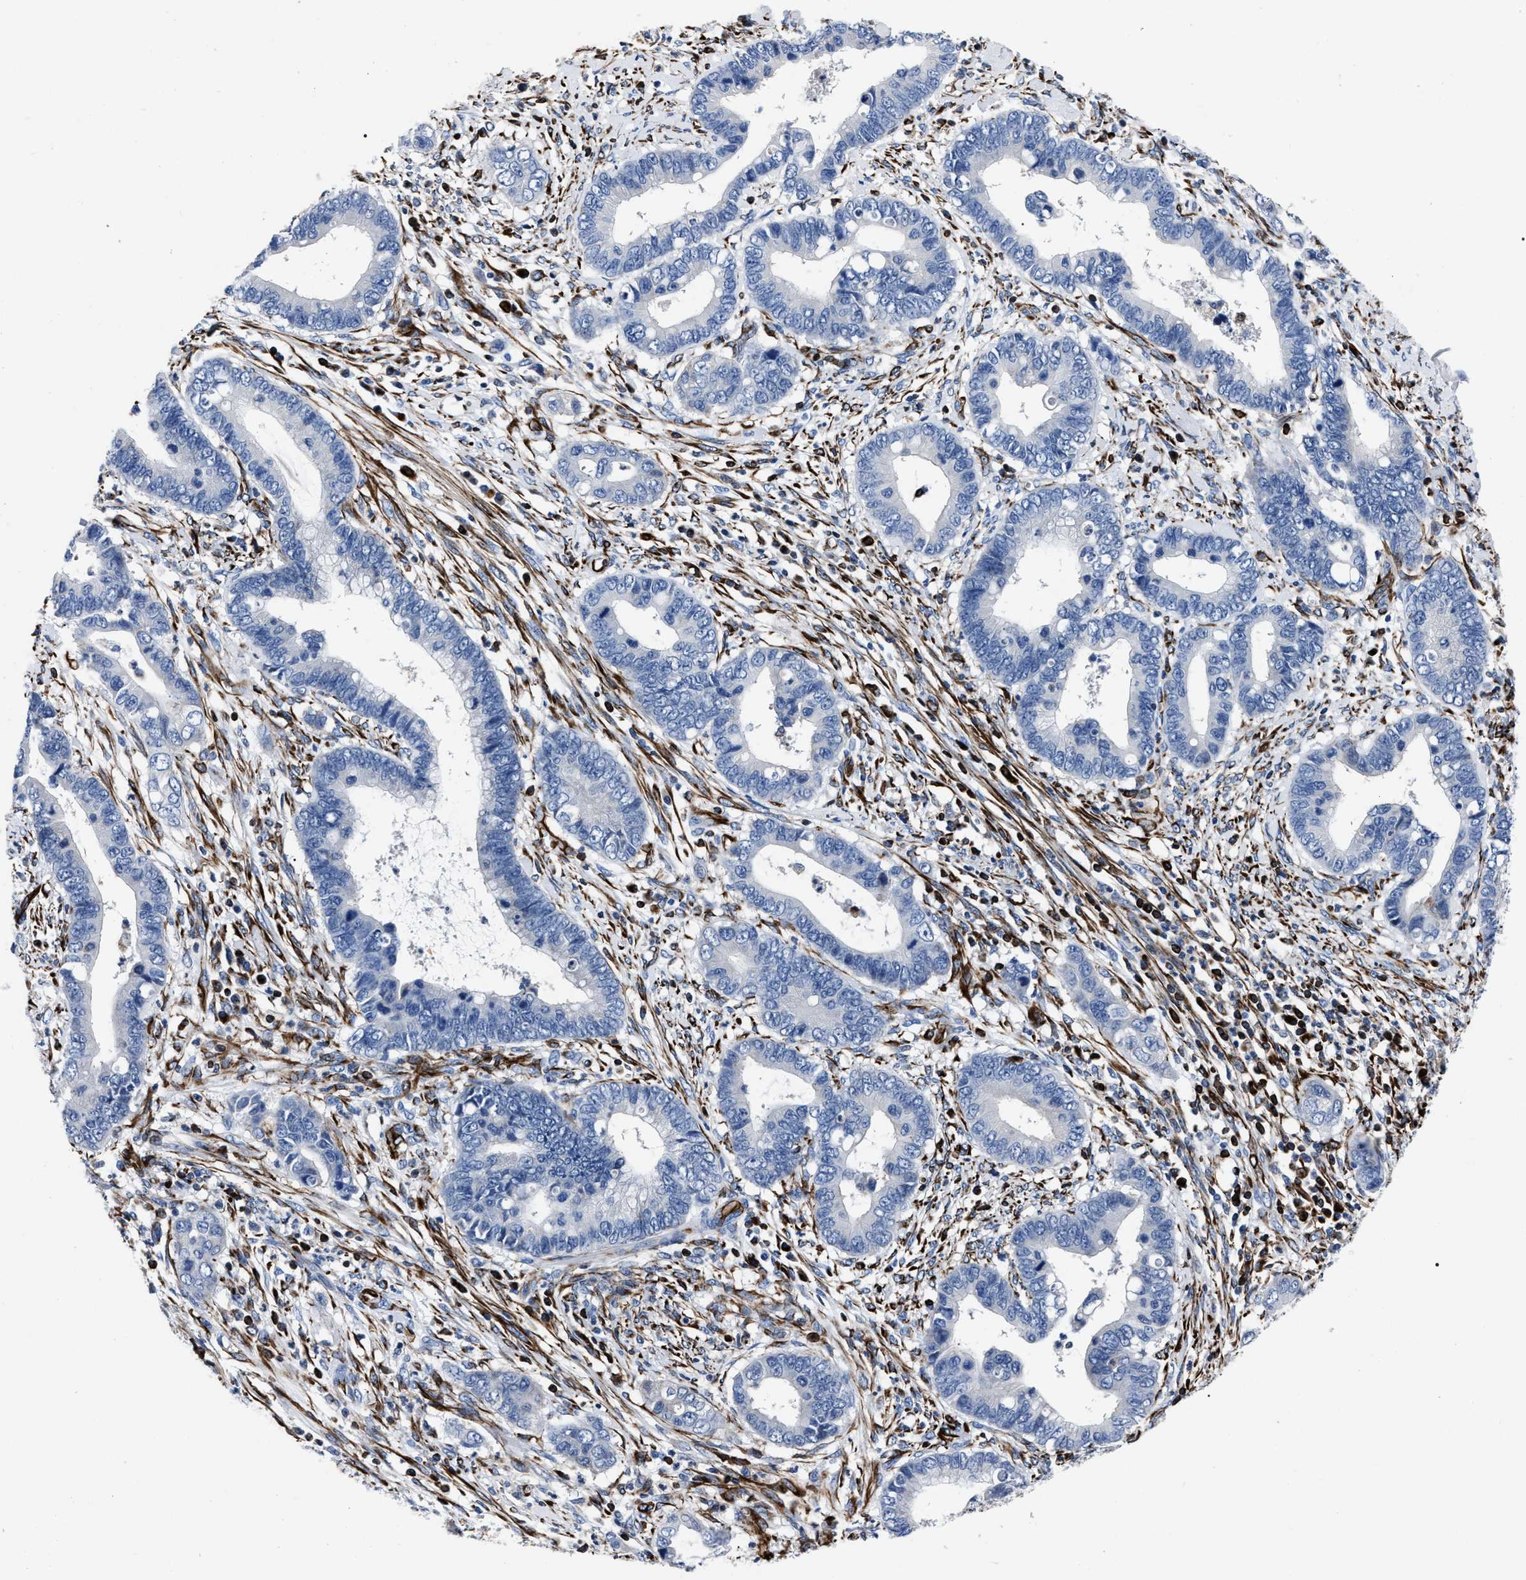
{"staining": {"intensity": "negative", "quantity": "none", "location": "none"}, "tissue": "cervical cancer", "cell_type": "Tumor cells", "image_type": "cancer", "snomed": [{"axis": "morphology", "description": "Adenocarcinoma, NOS"}, {"axis": "topography", "description": "Cervix"}], "caption": "The image demonstrates no staining of tumor cells in adenocarcinoma (cervical).", "gene": "OR10G3", "patient": {"sex": "female", "age": 44}}